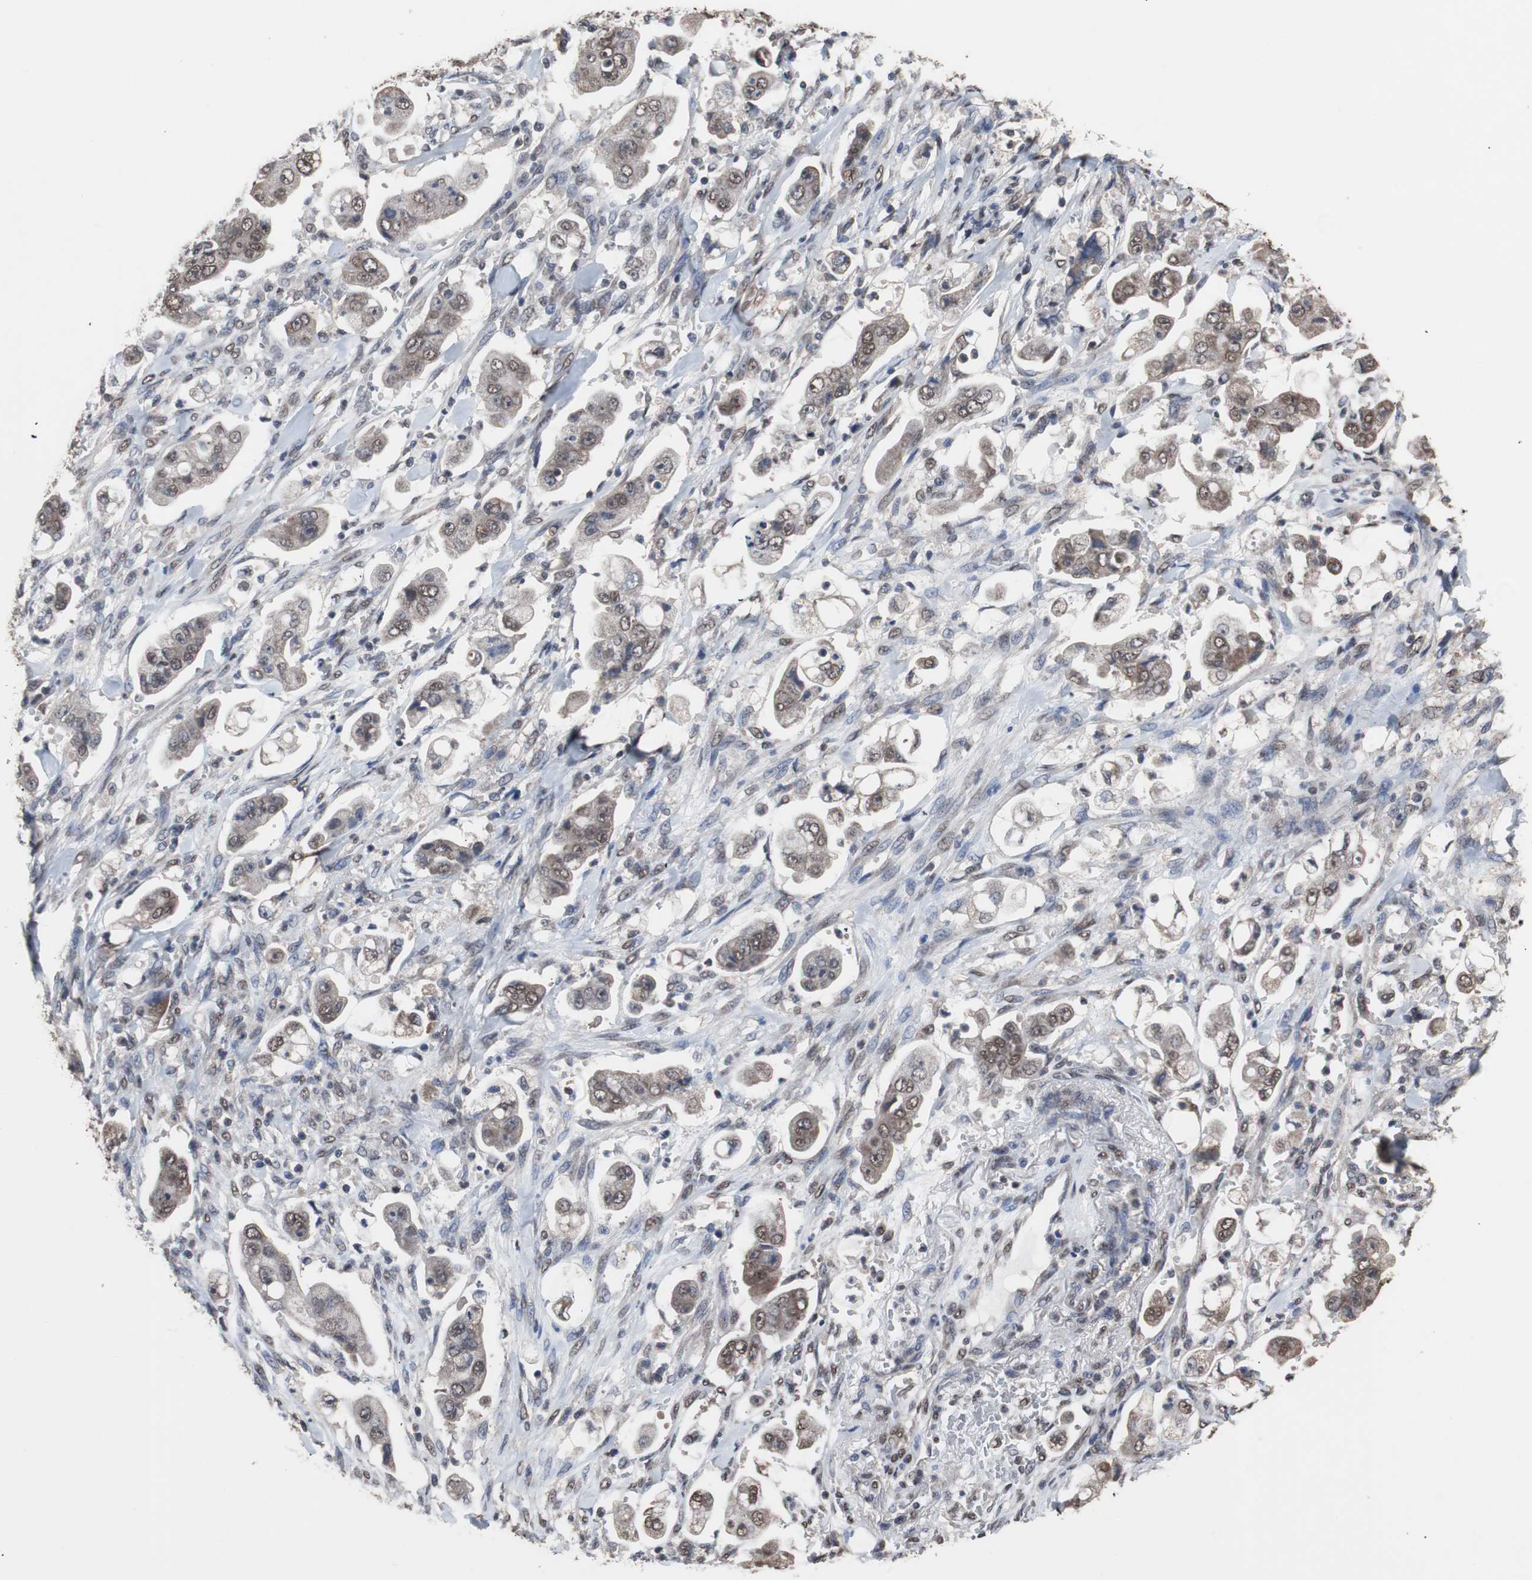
{"staining": {"intensity": "moderate", "quantity": ">75%", "location": "cytoplasmic/membranous,nuclear"}, "tissue": "stomach cancer", "cell_type": "Tumor cells", "image_type": "cancer", "snomed": [{"axis": "morphology", "description": "Adenocarcinoma, NOS"}, {"axis": "topography", "description": "Stomach"}], "caption": "Stomach cancer tissue reveals moderate cytoplasmic/membranous and nuclear positivity in about >75% of tumor cells, visualized by immunohistochemistry.", "gene": "MED27", "patient": {"sex": "male", "age": 62}}